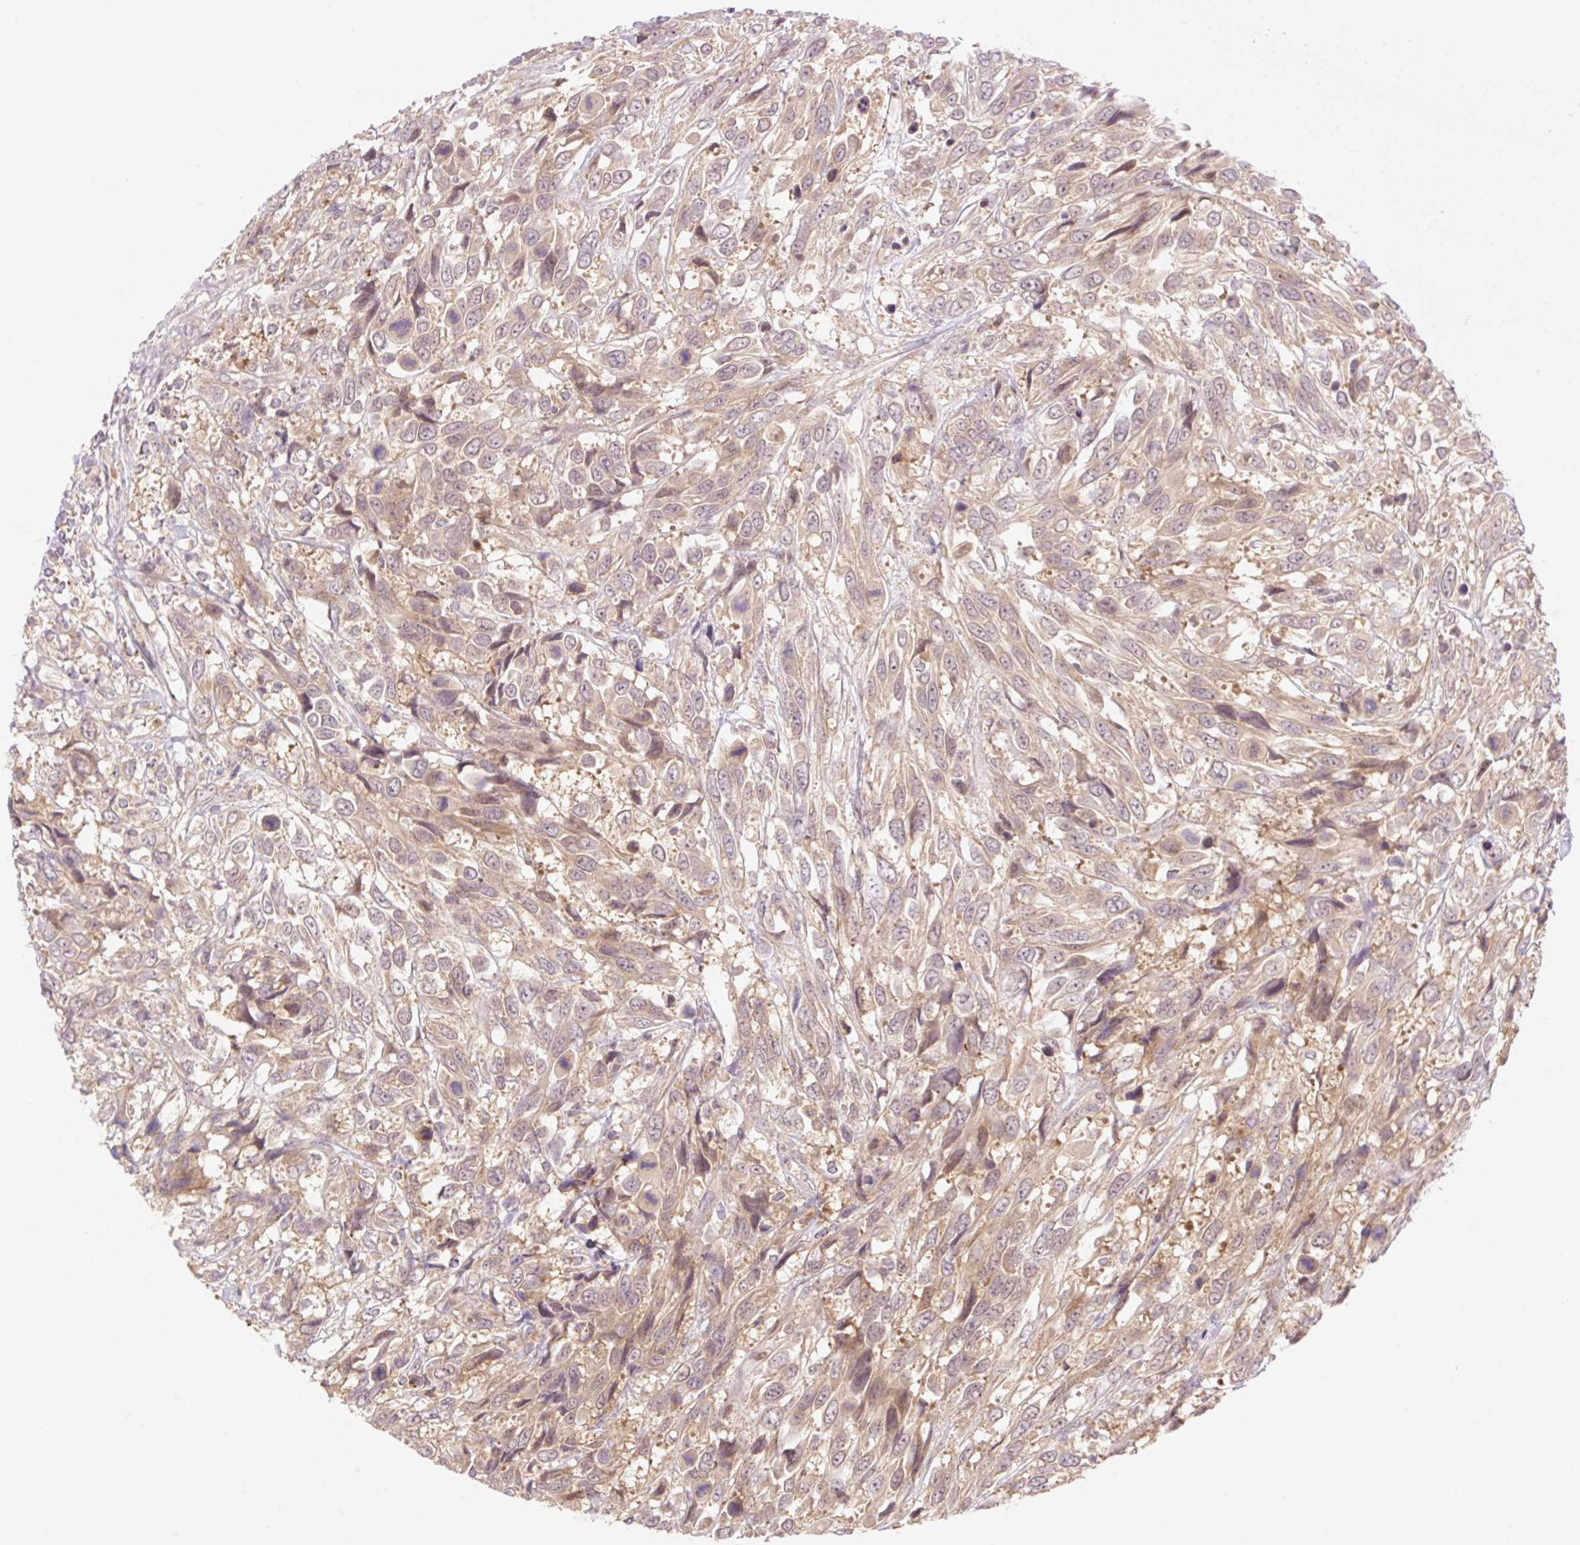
{"staining": {"intensity": "weak", "quantity": ">75%", "location": "cytoplasmic/membranous,nuclear"}, "tissue": "urothelial cancer", "cell_type": "Tumor cells", "image_type": "cancer", "snomed": [{"axis": "morphology", "description": "Urothelial carcinoma, High grade"}, {"axis": "topography", "description": "Urinary bladder"}], "caption": "Approximately >75% of tumor cells in human high-grade urothelial carcinoma reveal weak cytoplasmic/membranous and nuclear protein expression as visualized by brown immunohistochemical staining.", "gene": "VPS25", "patient": {"sex": "female", "age": 70}}